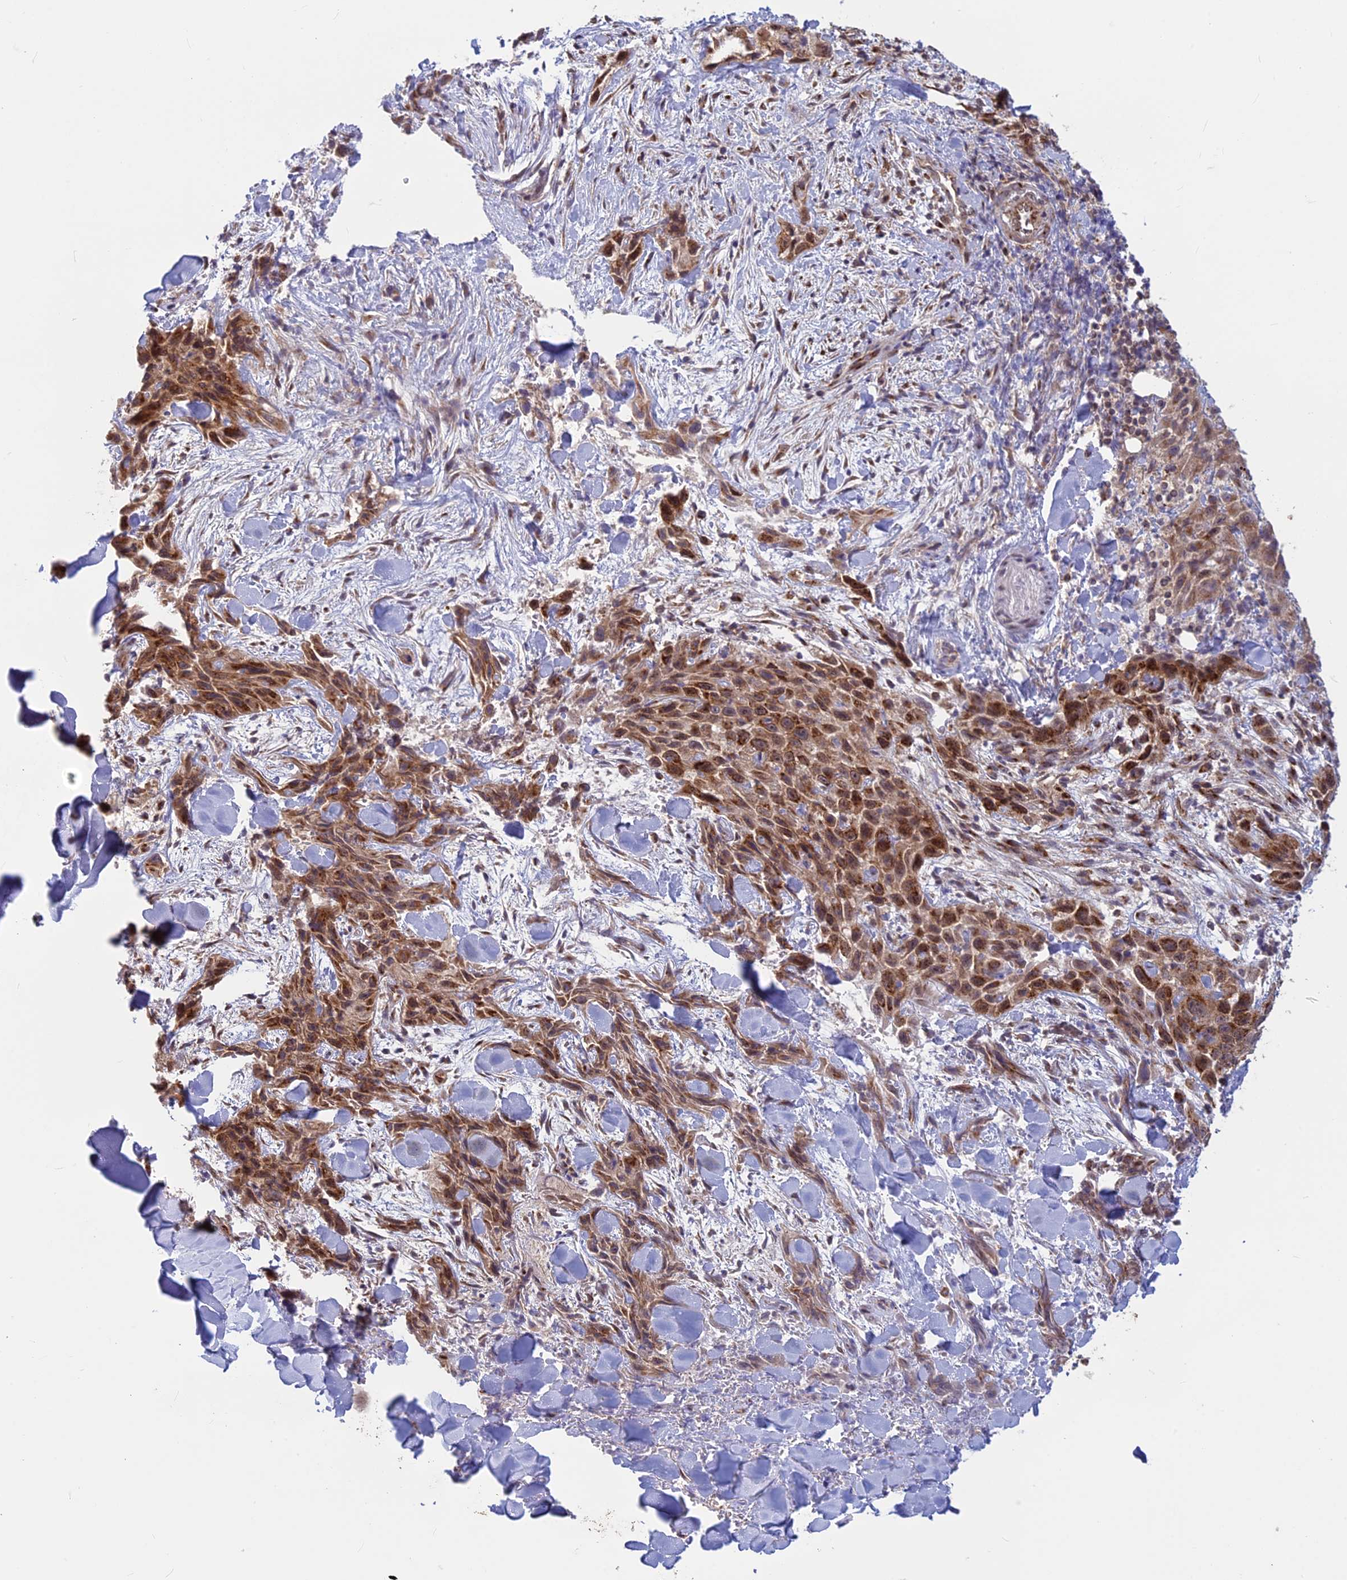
{"staining": {"intensity": "moderate", "quantity": ">75%", "location": "cytoplasmic/membranous"}, "tissue": "skin cancer", "cell_type": "Tumor cells", "image_type": "cancer", "snomed": [{"axis": "morphology", "description": "Squamous cell carcinoma, NOS"}, {"axis": "topography", "description": "Skin"}, {"axis": "topography", "description": "Subcutis"}], "caption": "Immunohistochemical staining of human skin cancer displays medium levels of moderate cytoplasmic/membranous protein positivity in approximately >75% of tumor cells.", "gene": "CLINT1", "patient": {"sex": "male", "age": 73}}